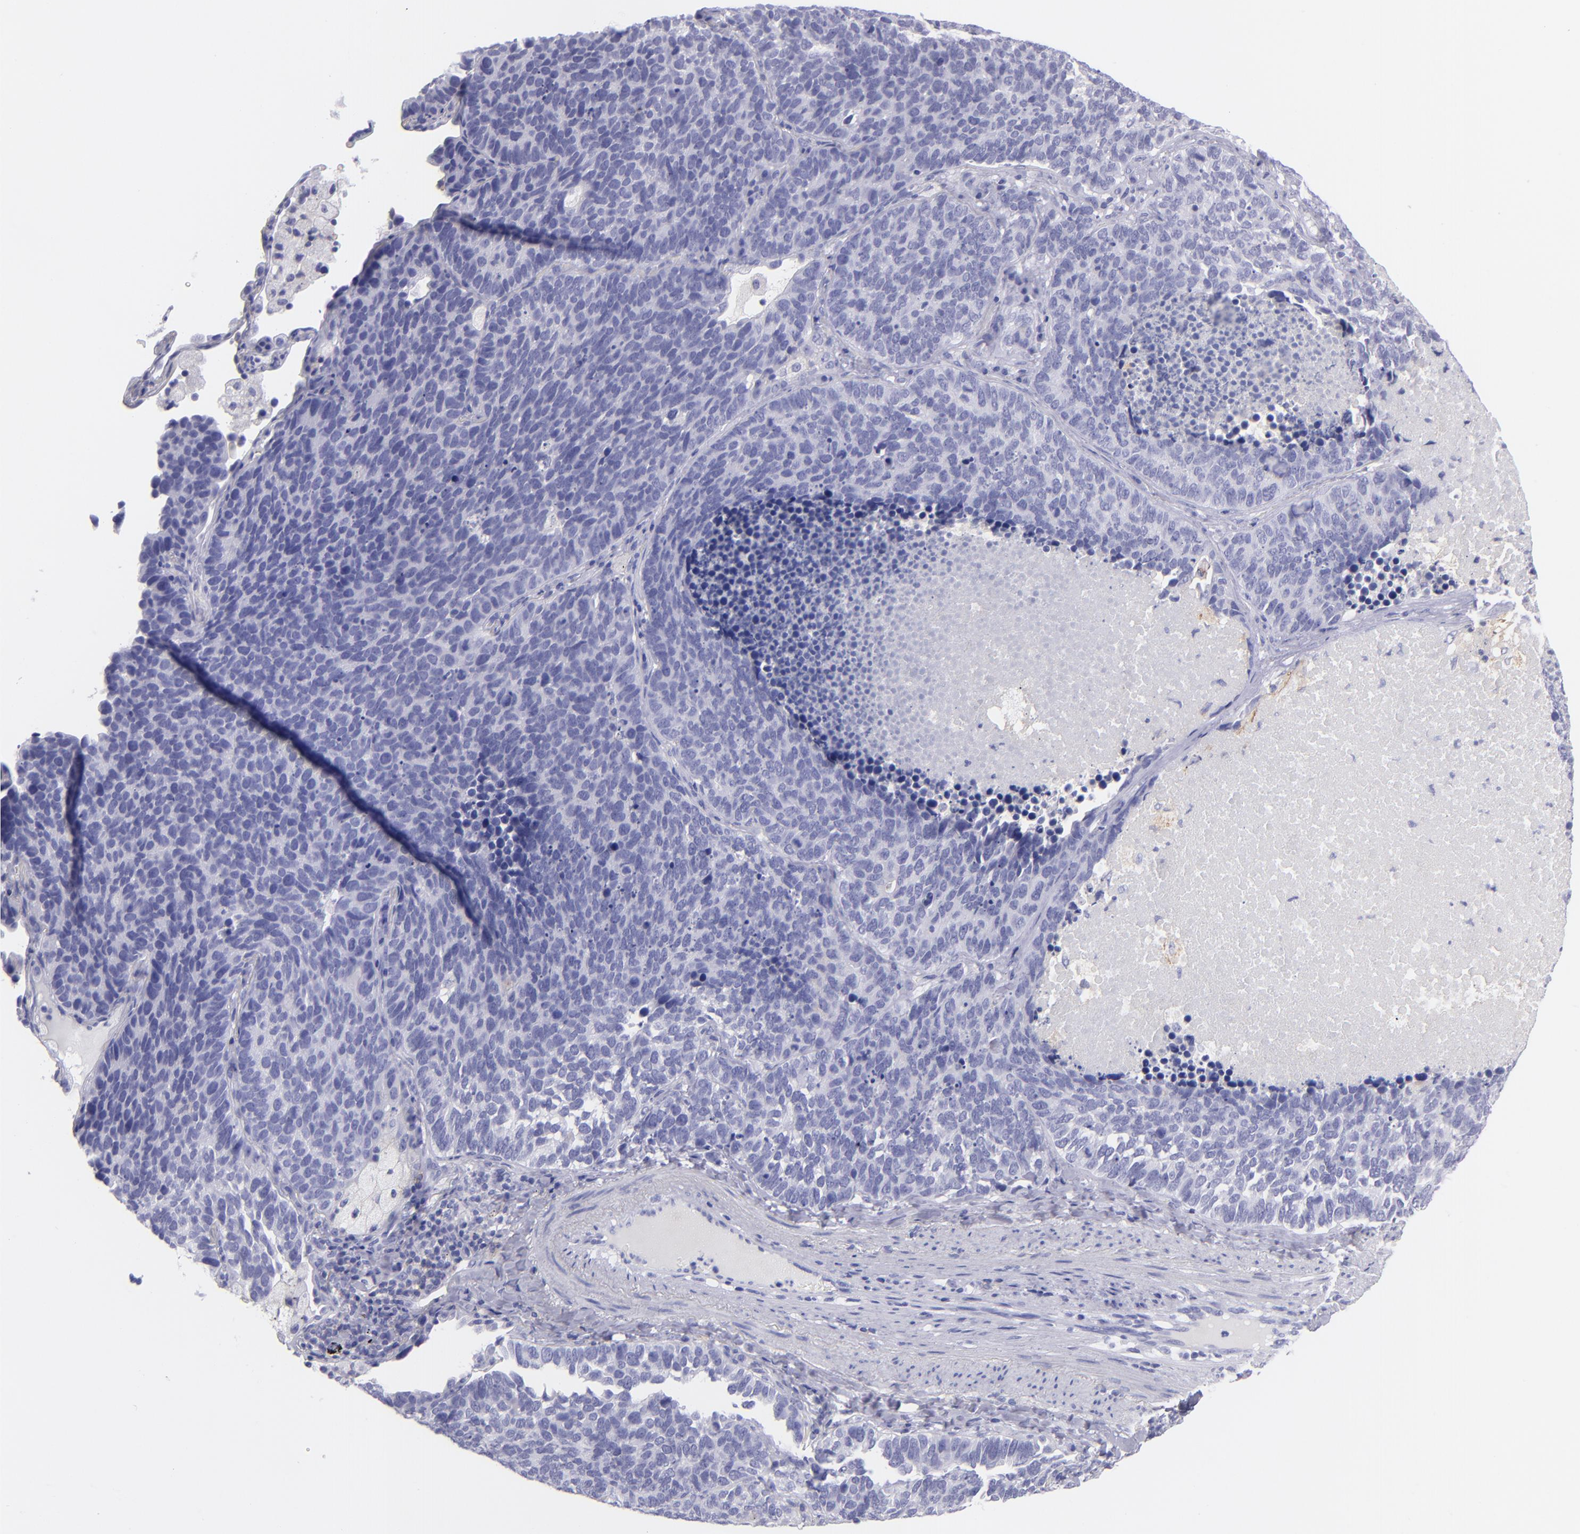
{"staining": {"intensity": "negative", "quantity": "none", "location": "none"}, "tissue": "lung cancer", "cell_type": "Tumor cells", "image_type": "cancer", "snomed": [{"axis": "morphology", "description": "Neoplasm, malignant, NOS"}, {"axis": "topography", "description": "Lung"}], "caption": "Immunohistochemical staining of lung cancer (neoplasm (malignant)) reveals no significant positivity in tumor cells.", "gene": "CD82", "patient": {"sex": "female", "age": 75}}